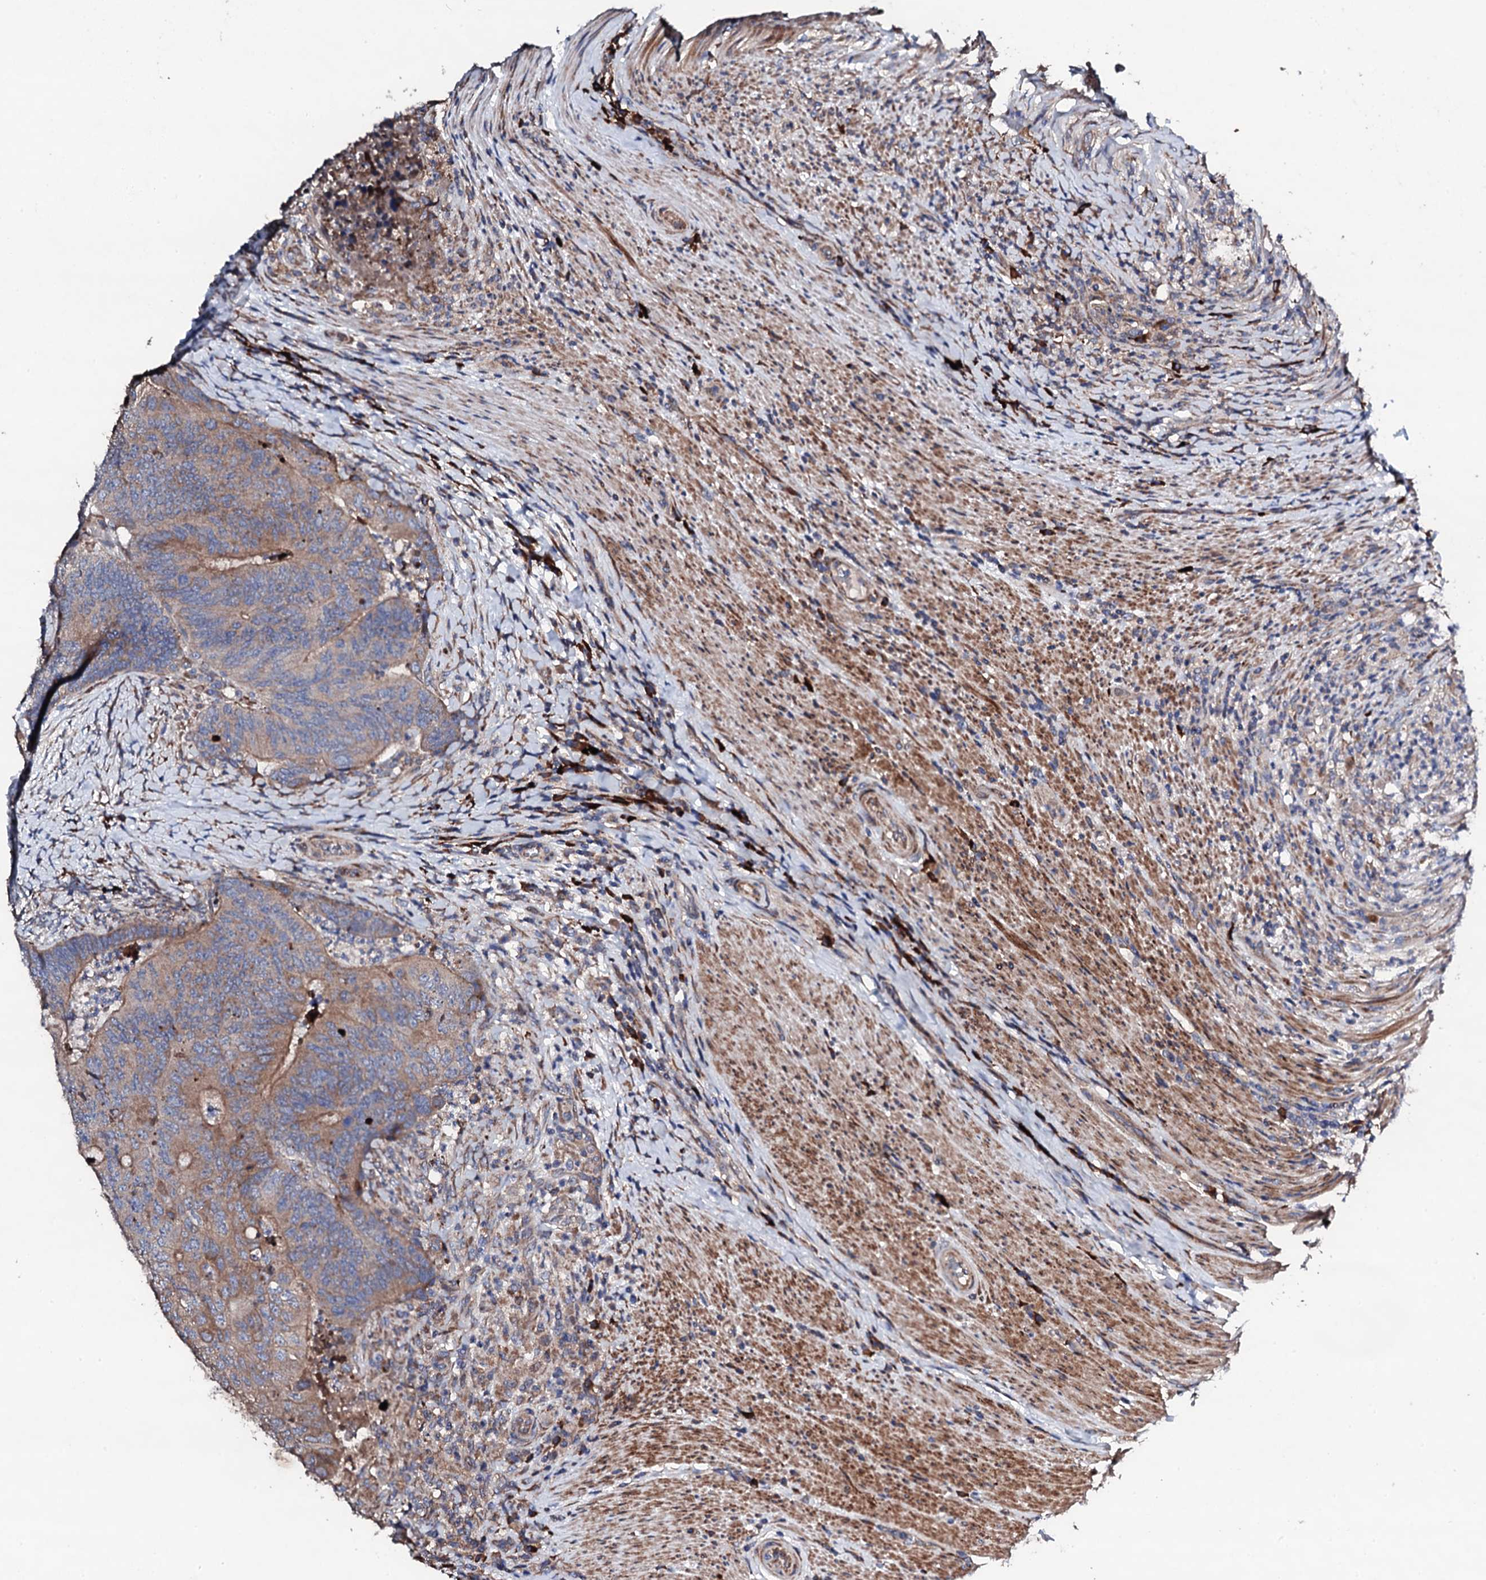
{"staining": {"intensity": "moderate", "quantity": ">75%", "location": "cytoplasmic/membranous"}, "tissue": "colorectal cancer", "cell_type": "Tumor cells", "image_type": "cancer", "snomed": [{"axis": "morphology", "description": "Adenocarcinoma, NOS"}, {"axis": "topography", "description": "Colon"}], "caption": "An immunohistochemistry (IHC) micrograph of tumor tissue is shown. Protein staining in brown labels moderate cytoplasmic/membranous positivity in colorectal cancer within tumor cells.", "gene": "LIPT2", "patient": {"sex": "female", "age": 67}}